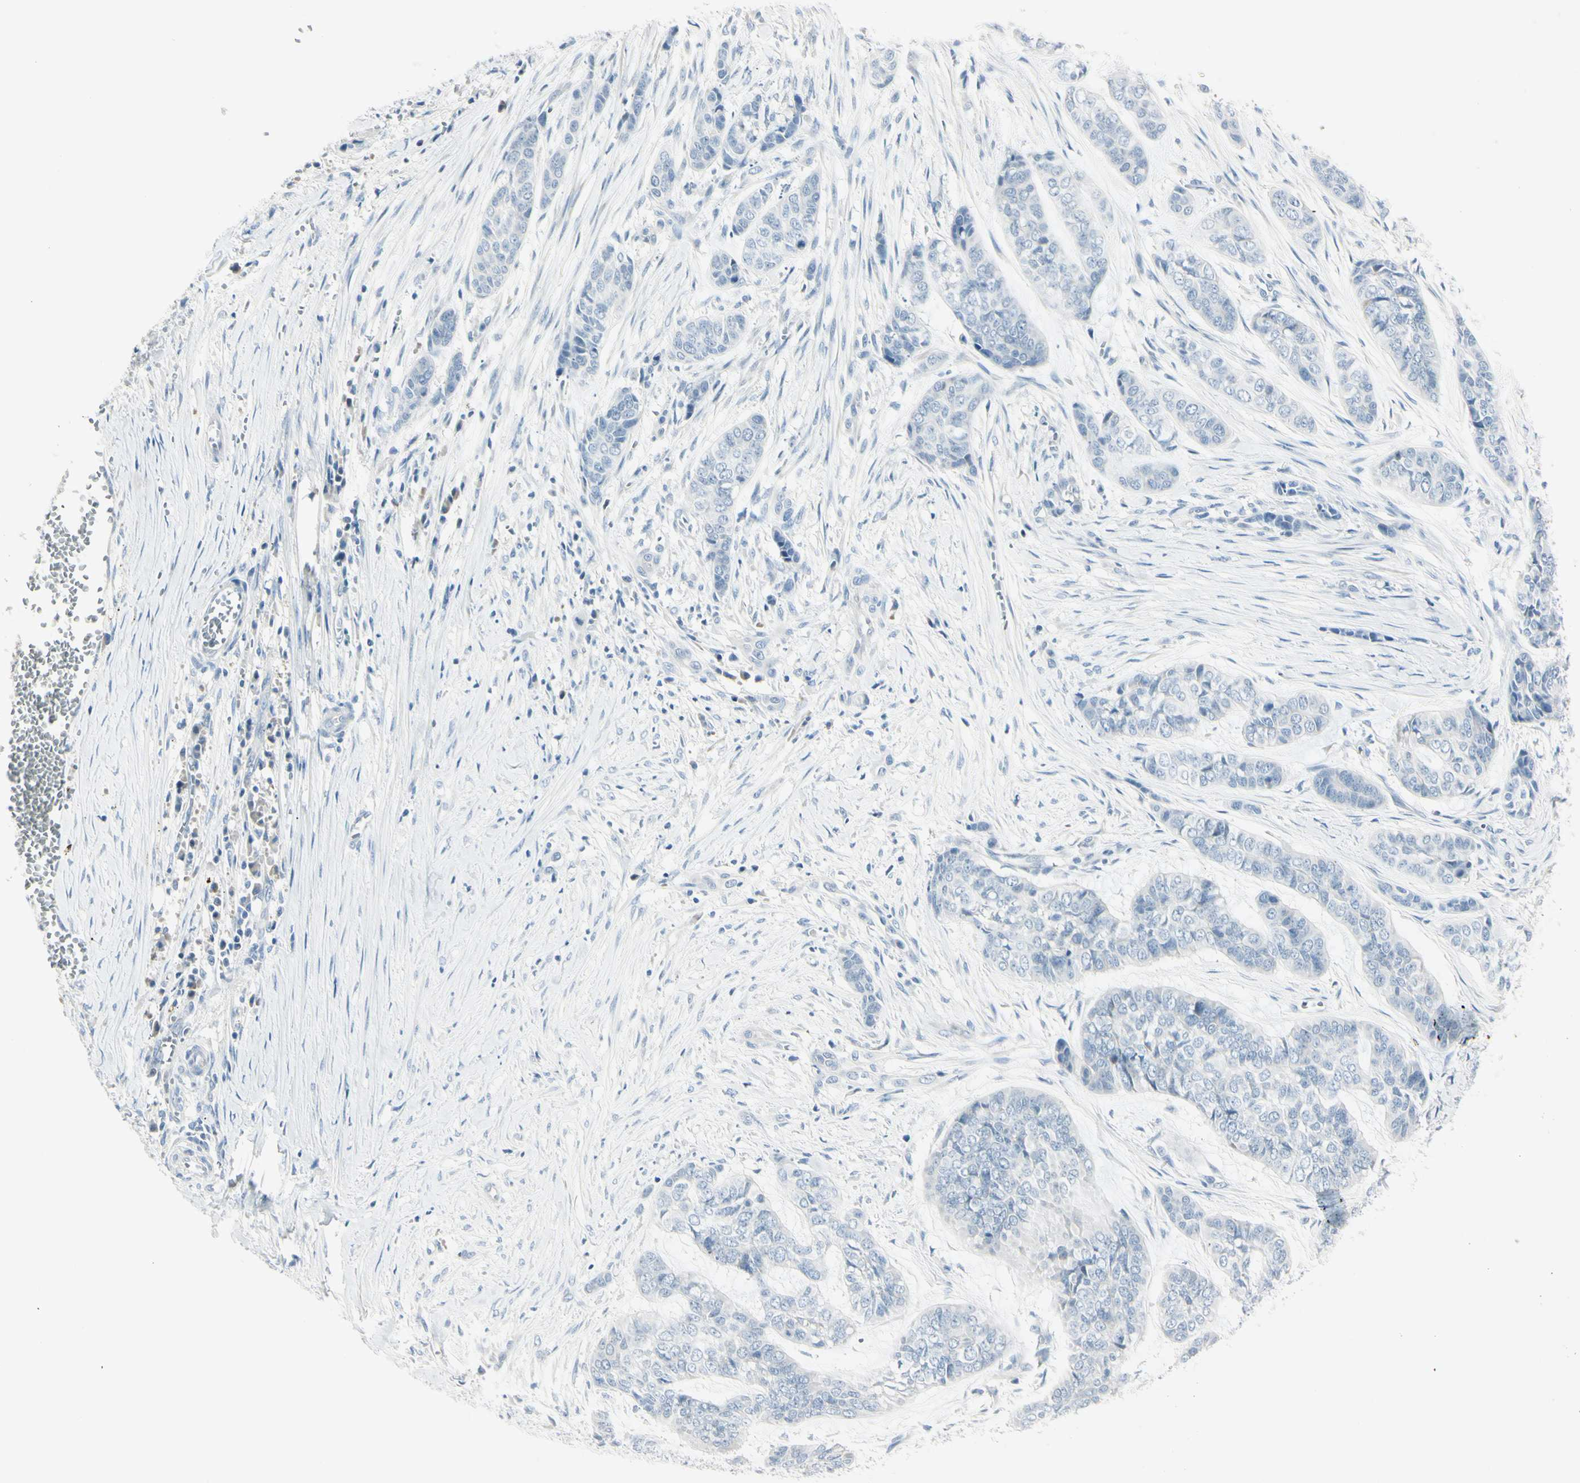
{"staining": {"intensity": "negative", "quantity": "none", "location": "none"}, "tissue": "skin cancer", "cell_type": "Tumor cells", "image_type": "cancer", "snomed": [{"axis": "morphology", "description": "Basal cell carcinoma"}, {"axis": "topography", "description": "Skin"}], "caption": "The image displays no significant positivity in tumor cells of skin cancer. (DAB immunohistochemistry, high magnification).", "gene": "ASB9", "patient": {"sex": "female", "age": 64}}